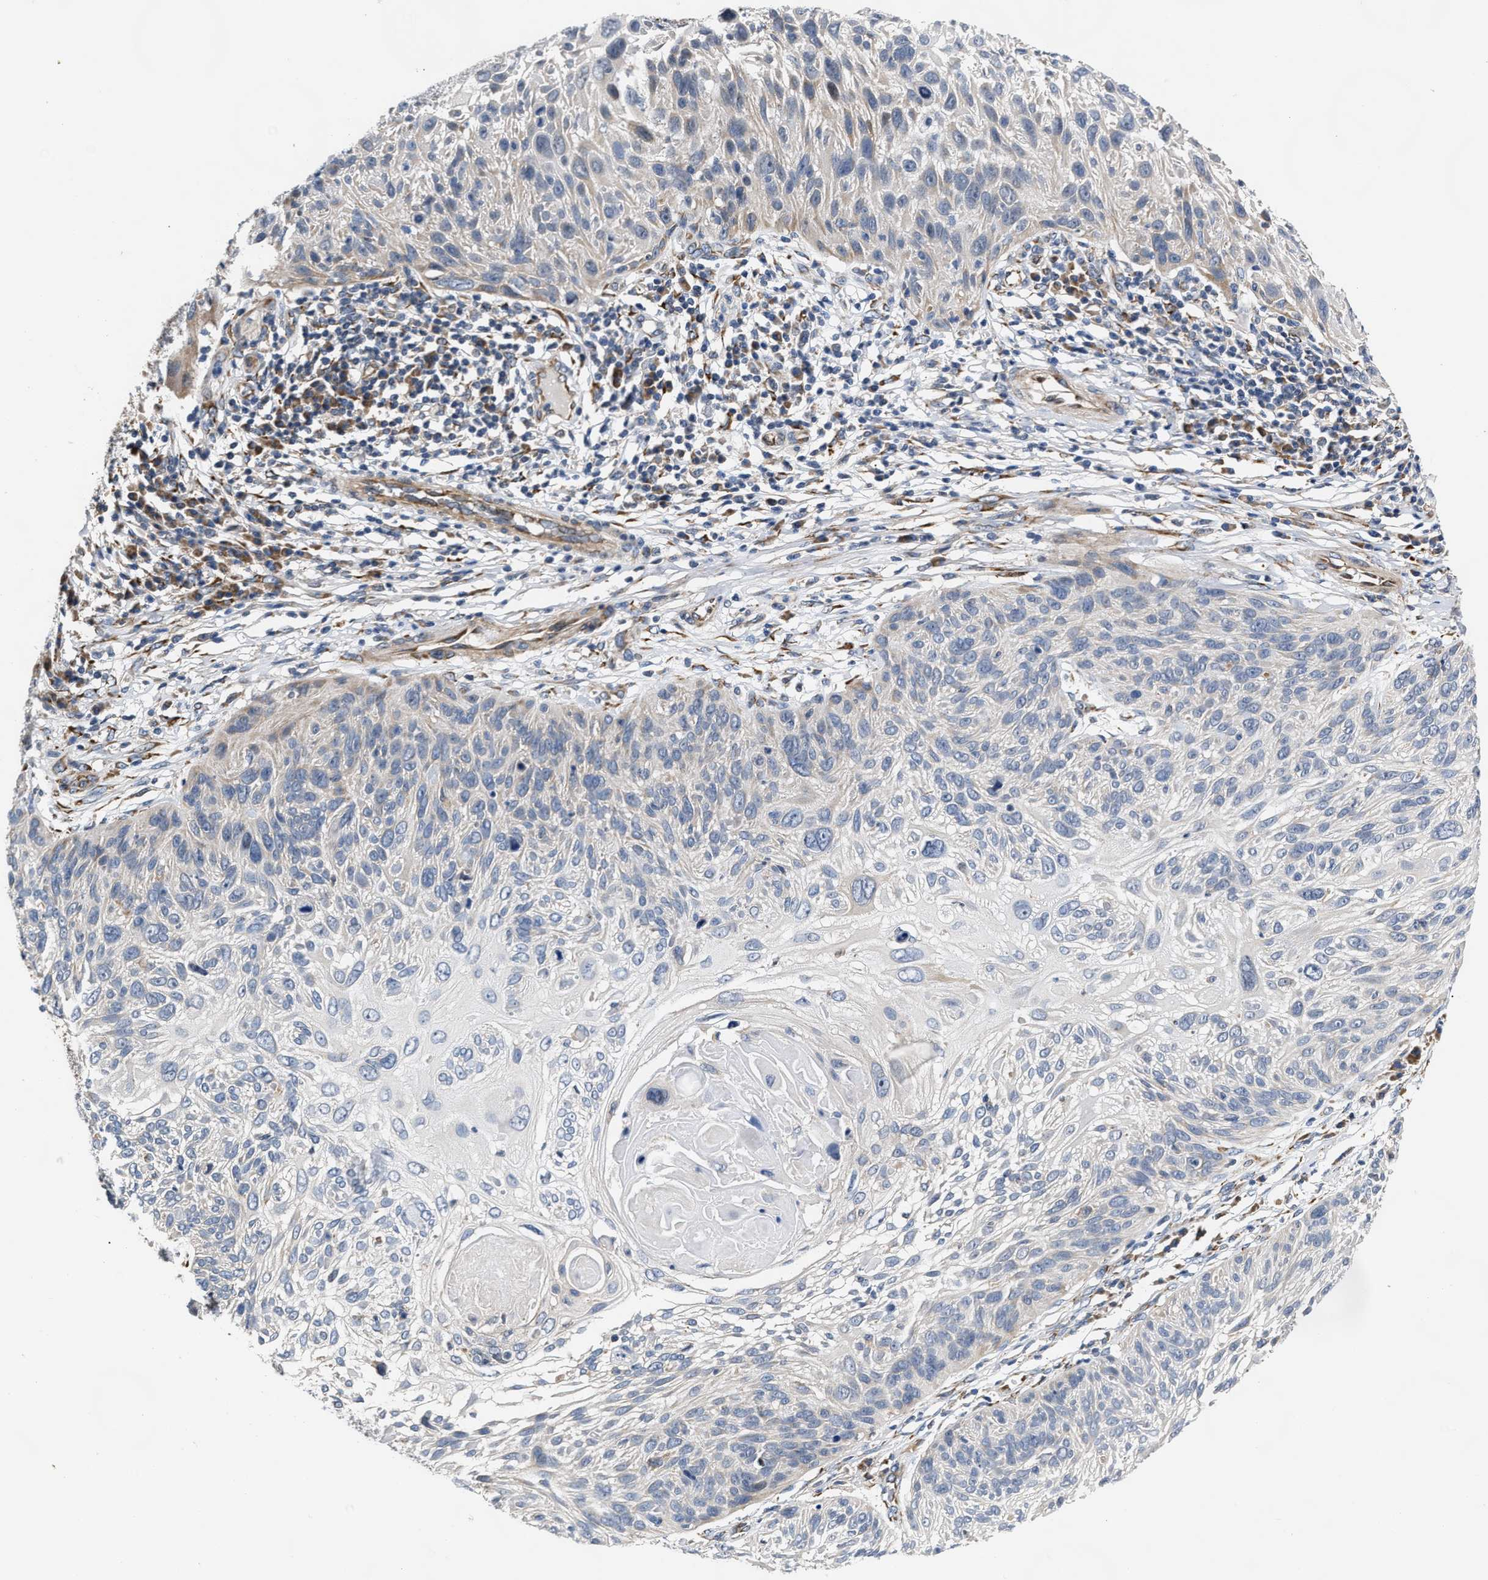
{"staining": {"intensity": "negative", "quantity": "none", "location": "none"}, "tissue": "cervical cancer", "cell_type": "Tumor cells", "image_type": "cancer", "snomed": [{"axis": "morphology", "description": "Squamous cell carcinoma, NOS"}, {"axis": "topography", "description": "Cervix"}], "caption": "Immunohistochemical staining of cervical squamous cell carcinoma demonstrates no significant staining in tumor cells. (DAB (3,3'-diaminobenzidine) IHC, high magnification).", "gene": "MALSU1", "patient": {"sex": "female", "age": 51}}